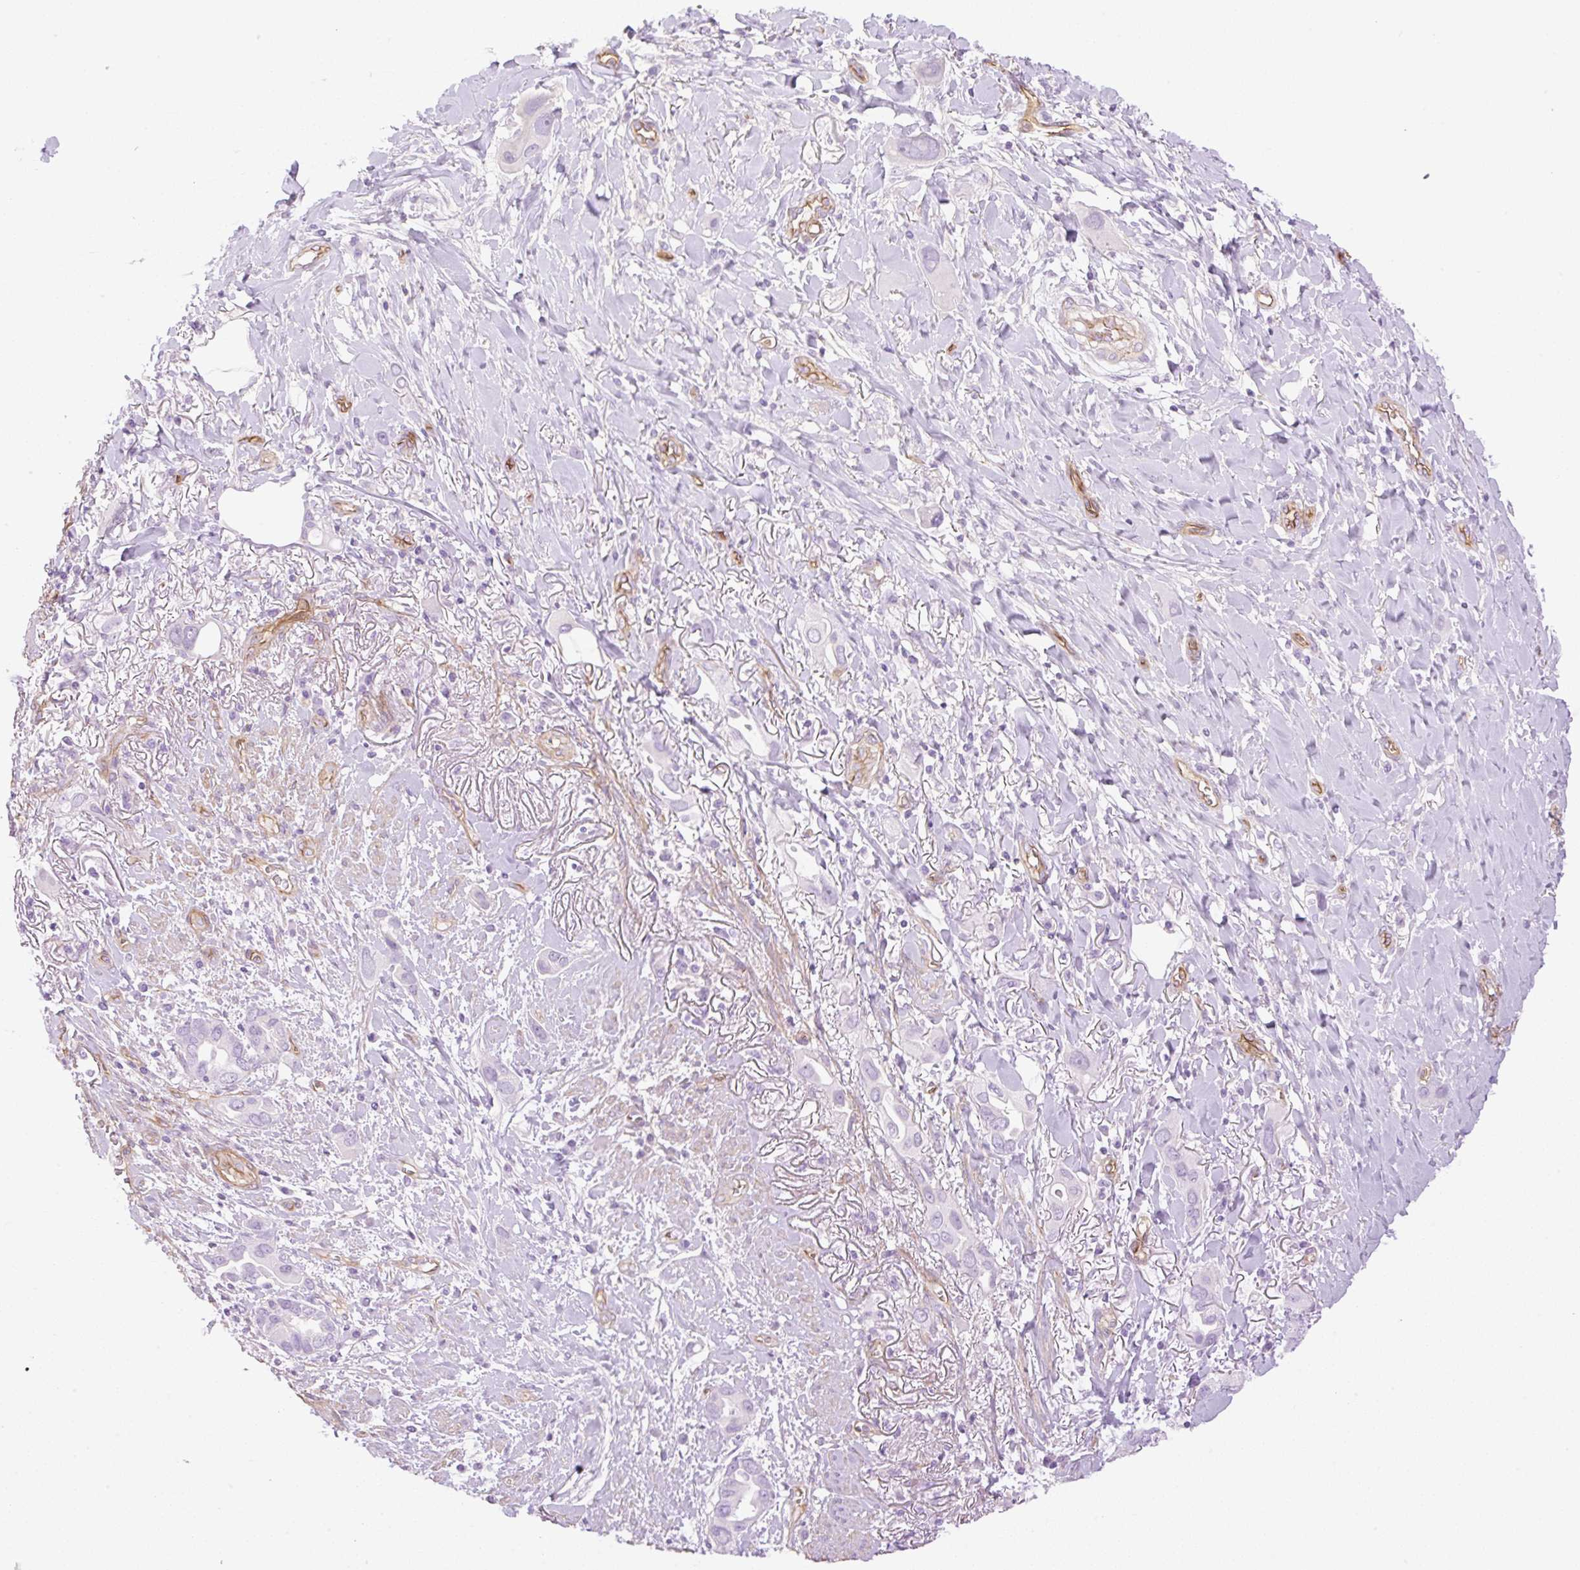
{"staining": {"intensity": "negative", "quantity": "none", "location": "none"}, "tissue": "lung cancer", "cell_type": "Tumor cells", "image_type": "cancer", "snomed": [{"axis": "morphology", "description": "Adenocarcinoma, NOS"}, {"axis": "topography", "description": "Lung"}], "caption": "There is no significant expression in tumor cells of adenocarcinoma (lung).", "gene": "EHD3", "patient": {"sex": "male", "age": 76}}